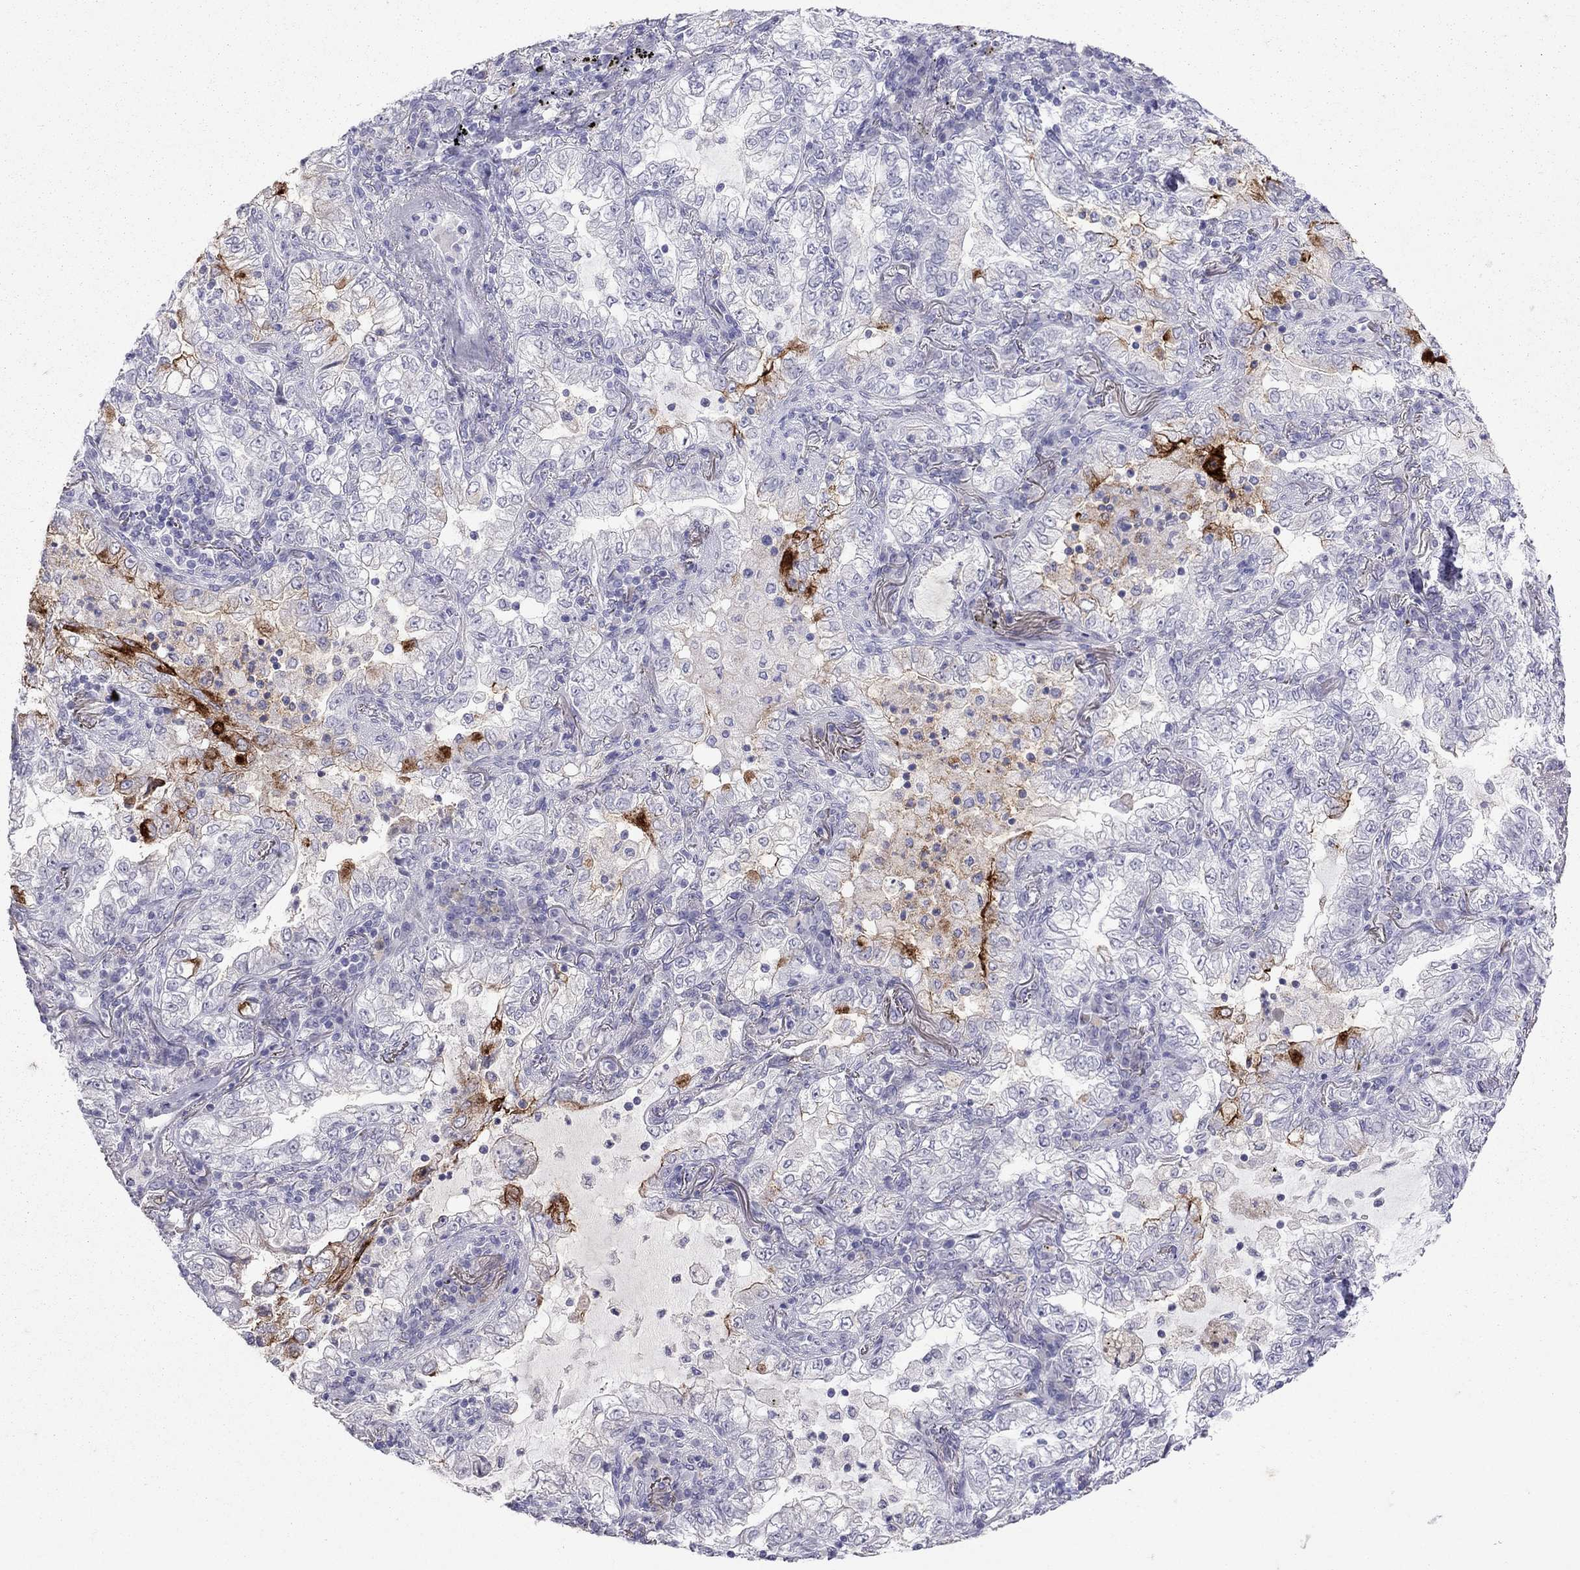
{"staining": {"intensity": "strong", "quantity": "<25%", "location": "cytoplasmic/membranous"}, "tissue": "lung cancer", "cell_type": "Tumor cells", "image_type": "cancer", "snomed": [{"axis": "morphology", "description": "Adenocarcinoma, NOS"}, {"axis": "topography", "description": "Lung"}], "caption": "Tumor cells exhibit medium levels of strong cytoplasmic/membranous expression in approximately <25% of cells in human lung cancer.", "gene": "MUC16", "patient": {"sex": "female", "age": 73}}